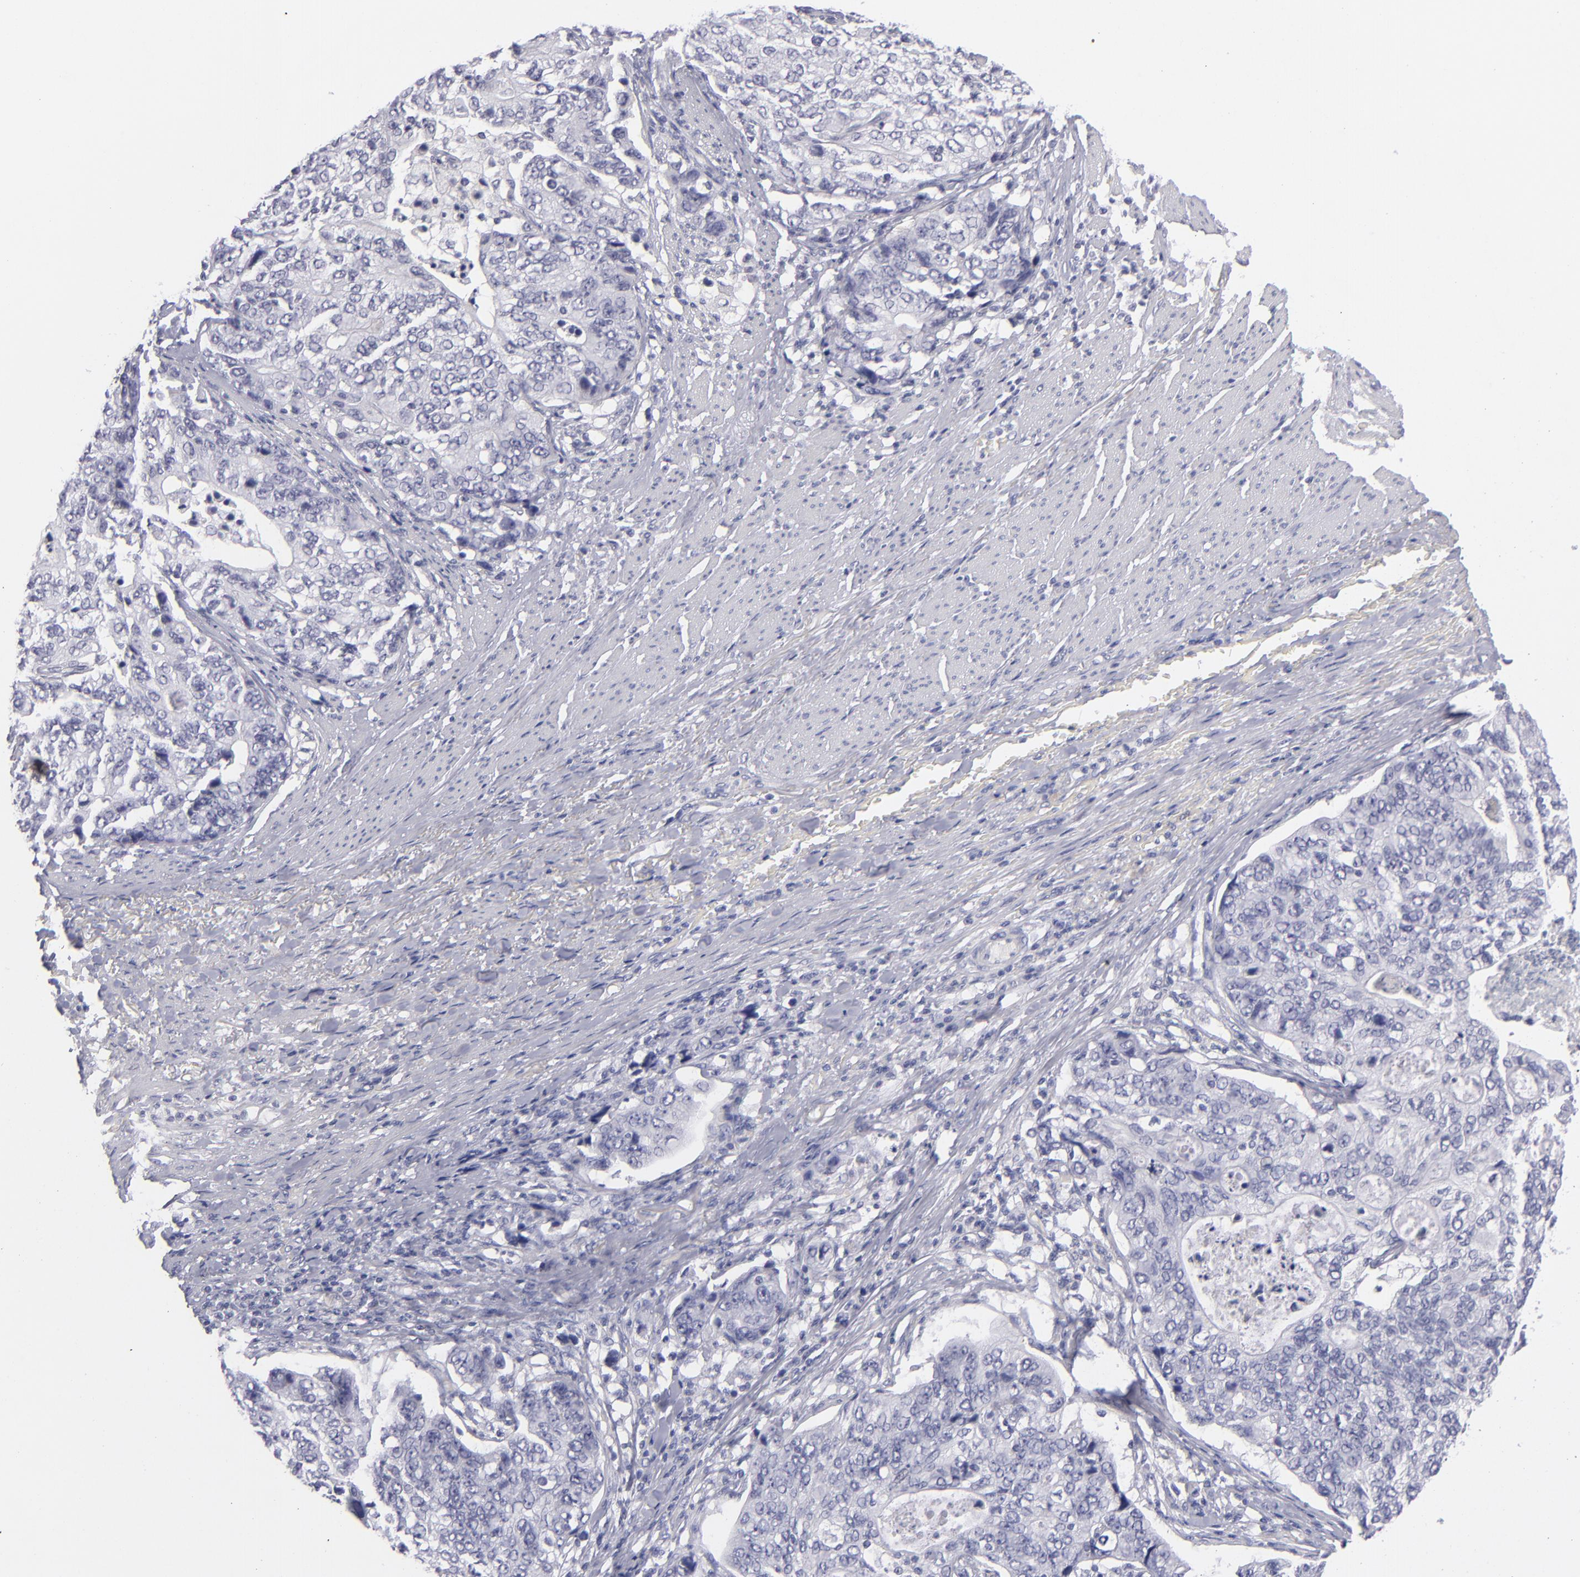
{"staining": {"intensity": "negative", "quantity": "none", "location": "none"}, "tissue": "stomach cancer", "cell_type": "Tumor cells", "image_type": "cancer", "snomed": [{"axis": "morphology", "description": "Adenocarcinoma, NOS"}, {"axis": "topography", "description": "Esophagus"}, {"axis": "topography", "description": "Stomach"}], "caption": "DAB (3,3'-diaminobenzidine) immunohistochemical staining of adenocarcinoma (stomach) exhibits no significant positivity in tumor cells. (Stains: DAB immunohistochemistry with hematoxylin counter stain, Microscopy: brightfield microscopy at high magnification).", "gene": "ITGB4", "patient": {"sex": "male", "age": 74}}